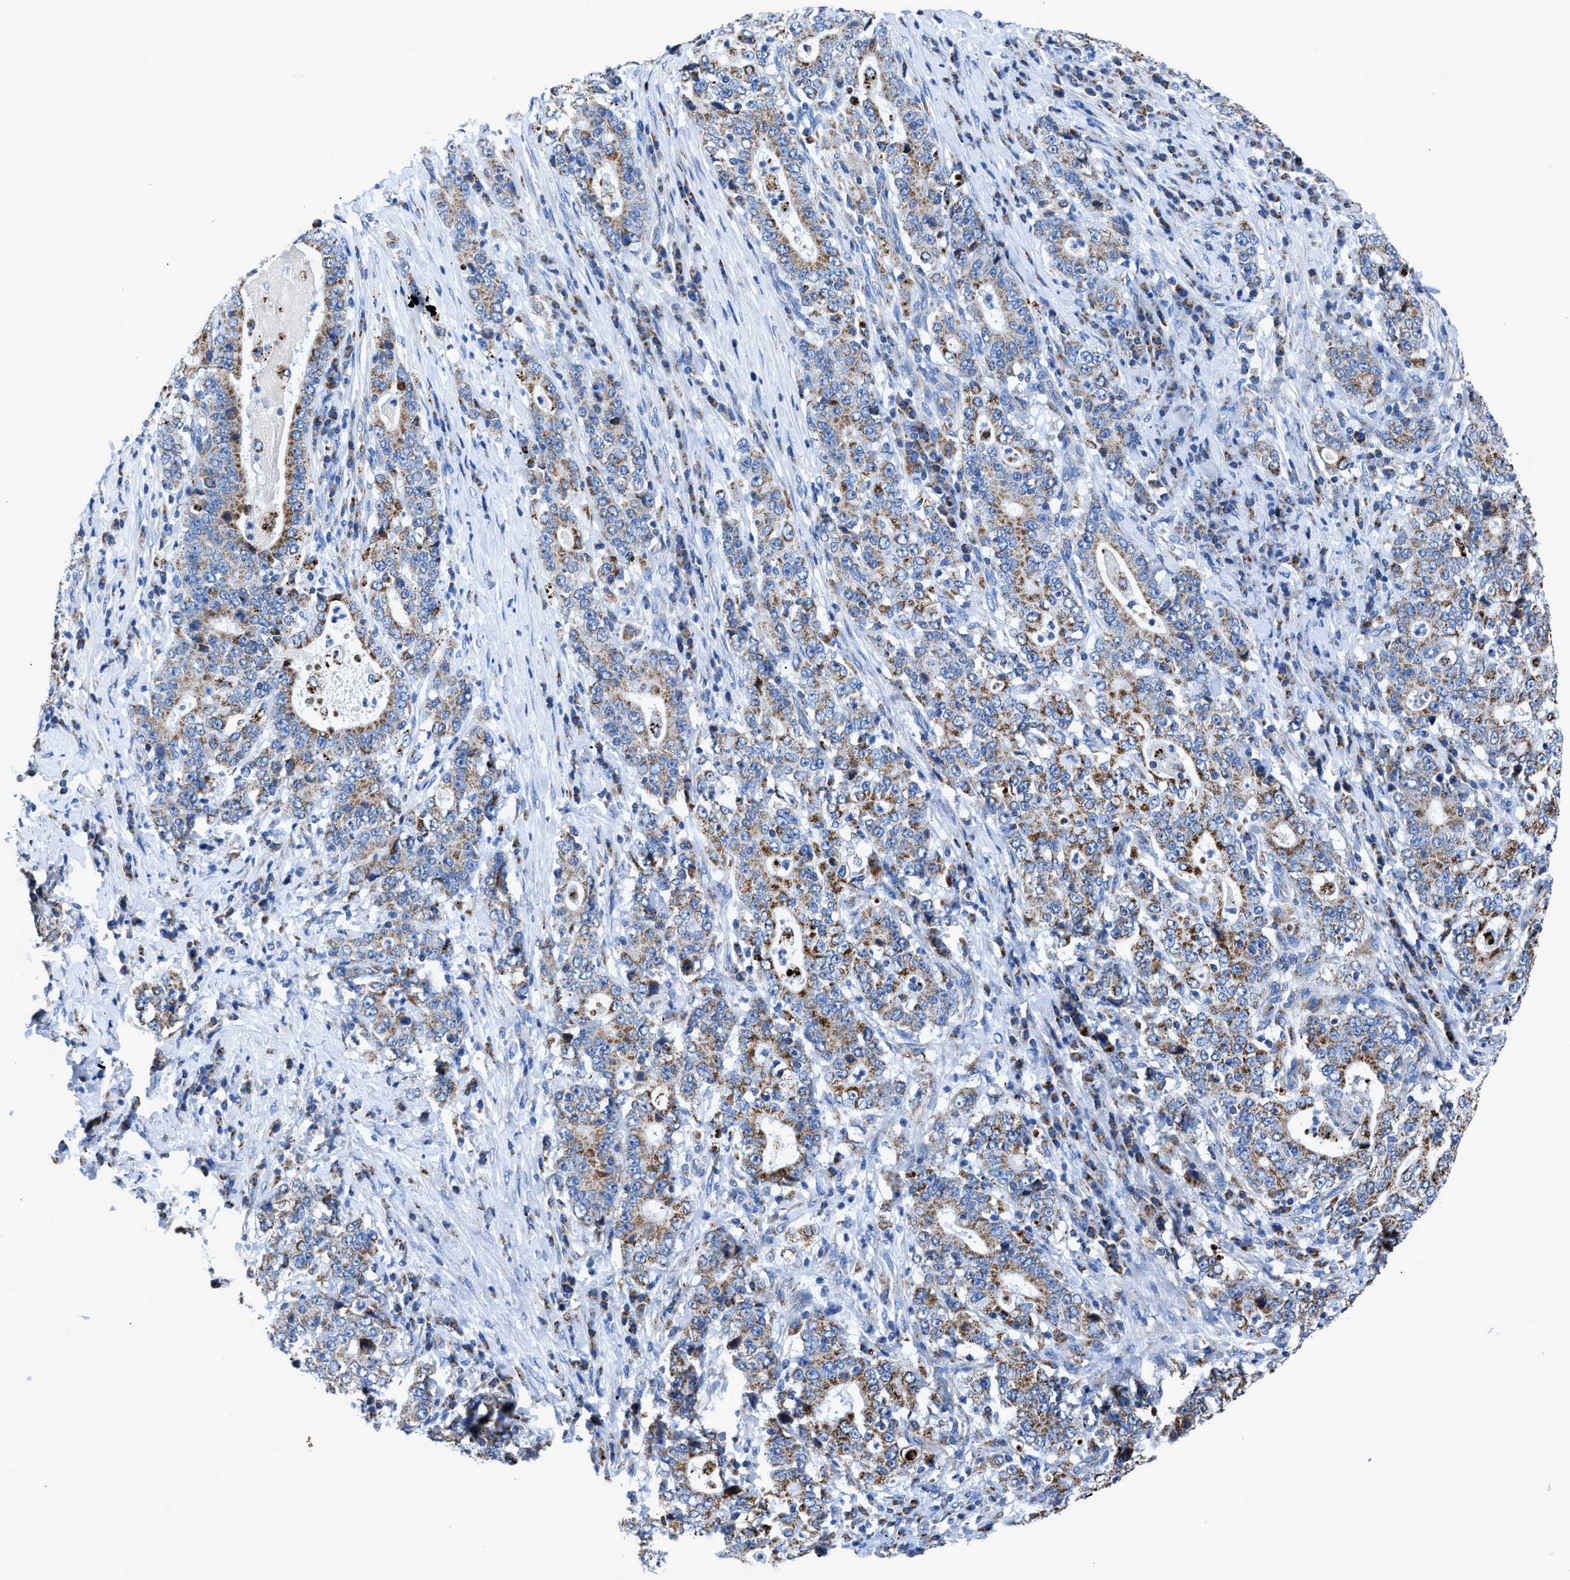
{"staining": {"intensity": "moderate", "quantity": "25%-75%", "location": "cytoplasmic/membranous"}, "tissue": "stomach cancer", "cell_type": "Tumor cells", "image_type": "cancer", "snomed": [{"axis": "morphology", "description": "Normal tissue, NOS"}, {"axis": "morphology", "description": "Adenocarcinoma, NOS"}, {"axis": "topography", "description": "Stomach, upper"}, {"axis": "topography", "description": "Stomach"}], "caption": "There is medium levels of moderate cytoplasmic/membranous staining in tumor cells of adenocarcinoma (stomach), as demonstrated by immunohistochemical staining (brown color).", "gene": "ZDHHC3", "patient": {"sex": "male", "age": 59}}